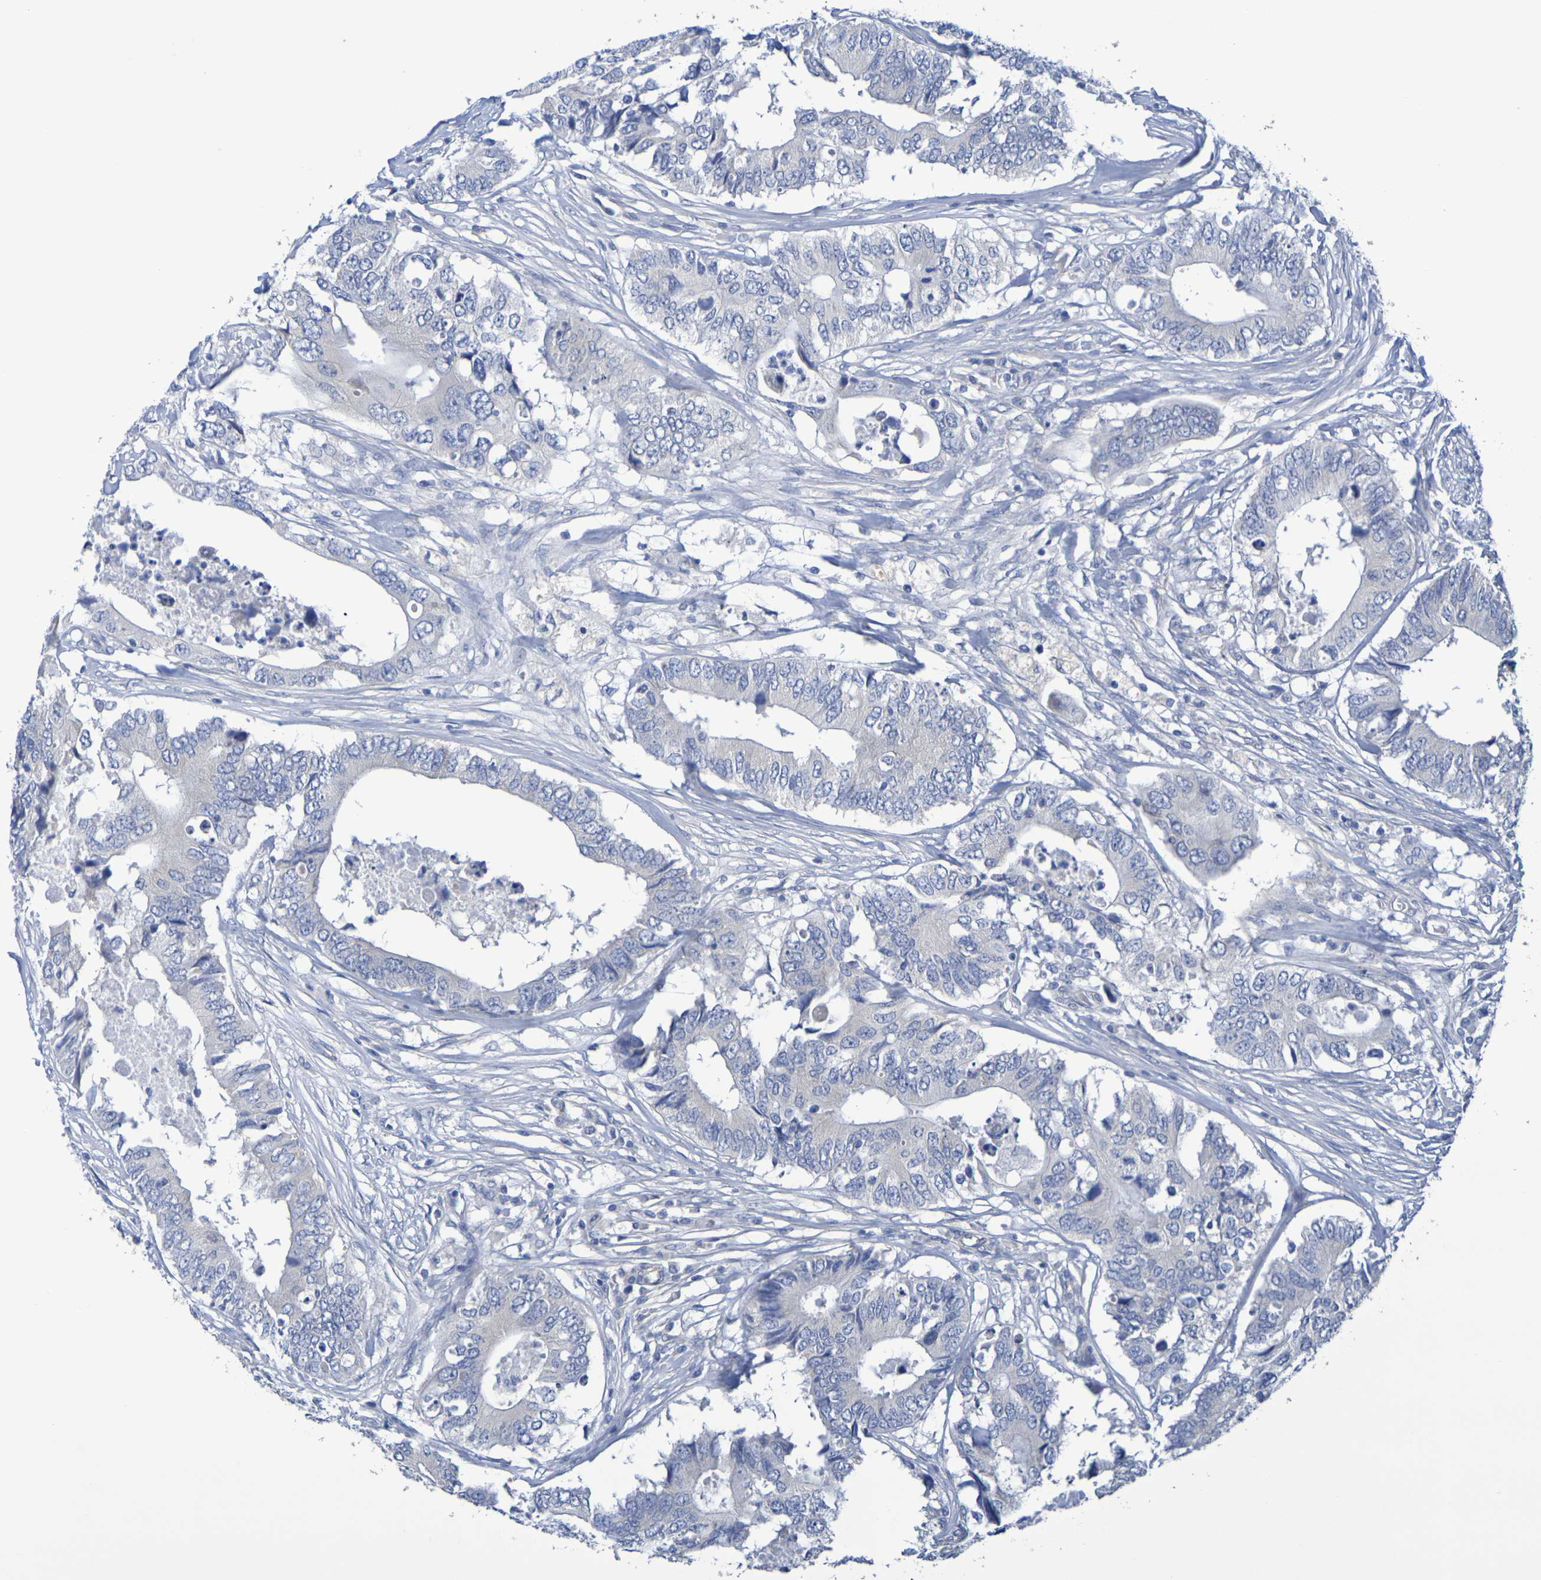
{"staining": {"intensity": "negative", "quantity": "none", "location": "none"}, "tissue": "colorectal cancer", "cell_type": "Tumor cells", "image_type": "cancer", "snomed": [{"axis": "morphology", "description": "Adenocarcinoma, NOS"}, {"axis": "topography", "description": "Colon"}], "caption": "IHC photomicrograph of human colorectal cancer (adenocarcinoma) stained for a protein (brown), which exhibits no positivity in tumor cells.", "gene": "TMCC3", "patient": {"sex": "male", "age": 71}}